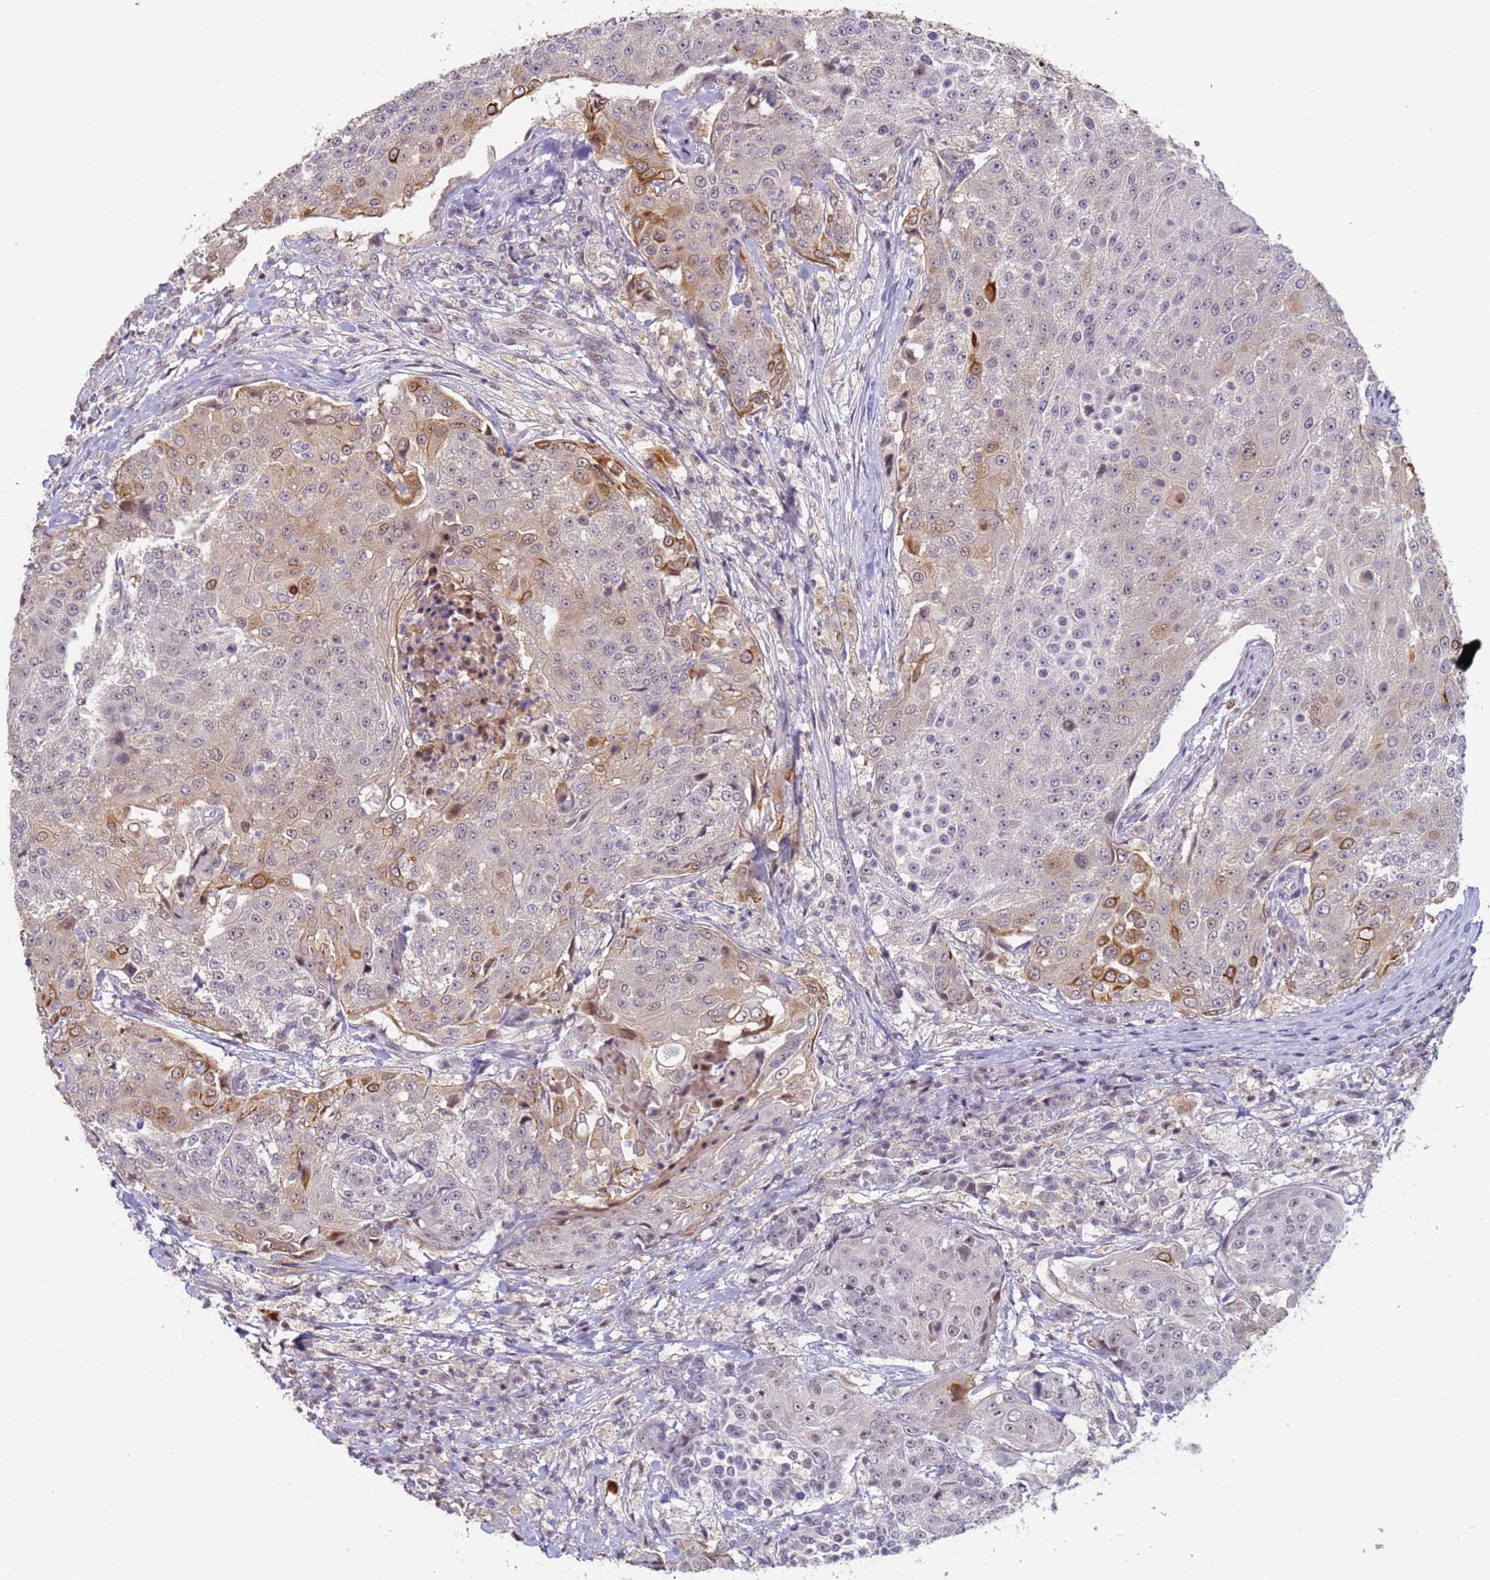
{"staining": {"intensity": "moderate", "quantity": "<25%", "location": "cytoplasmic/membranous"}, "tissue": "urothelial cancer", "cell_type": "Tumor cells", "image_type": "cancer", "snomed": [{"axis": "morphology", "description": "Urothelial carcinoma, High grade"}, {"axis": "topography", "description": "Urinary bladder"}], "caption": "Urothelial cancer tissue shows moderate cytoplasmic/membranous positivity in about <25% of tumor cells, visualized by immunohistochemistry. Using DAB (brown) and hematoxylin (blue) stains, captured at high magnification using brightfield microscopy.", "gene": "VWA3A", "patient": {"sex": "female", "age": 63}}